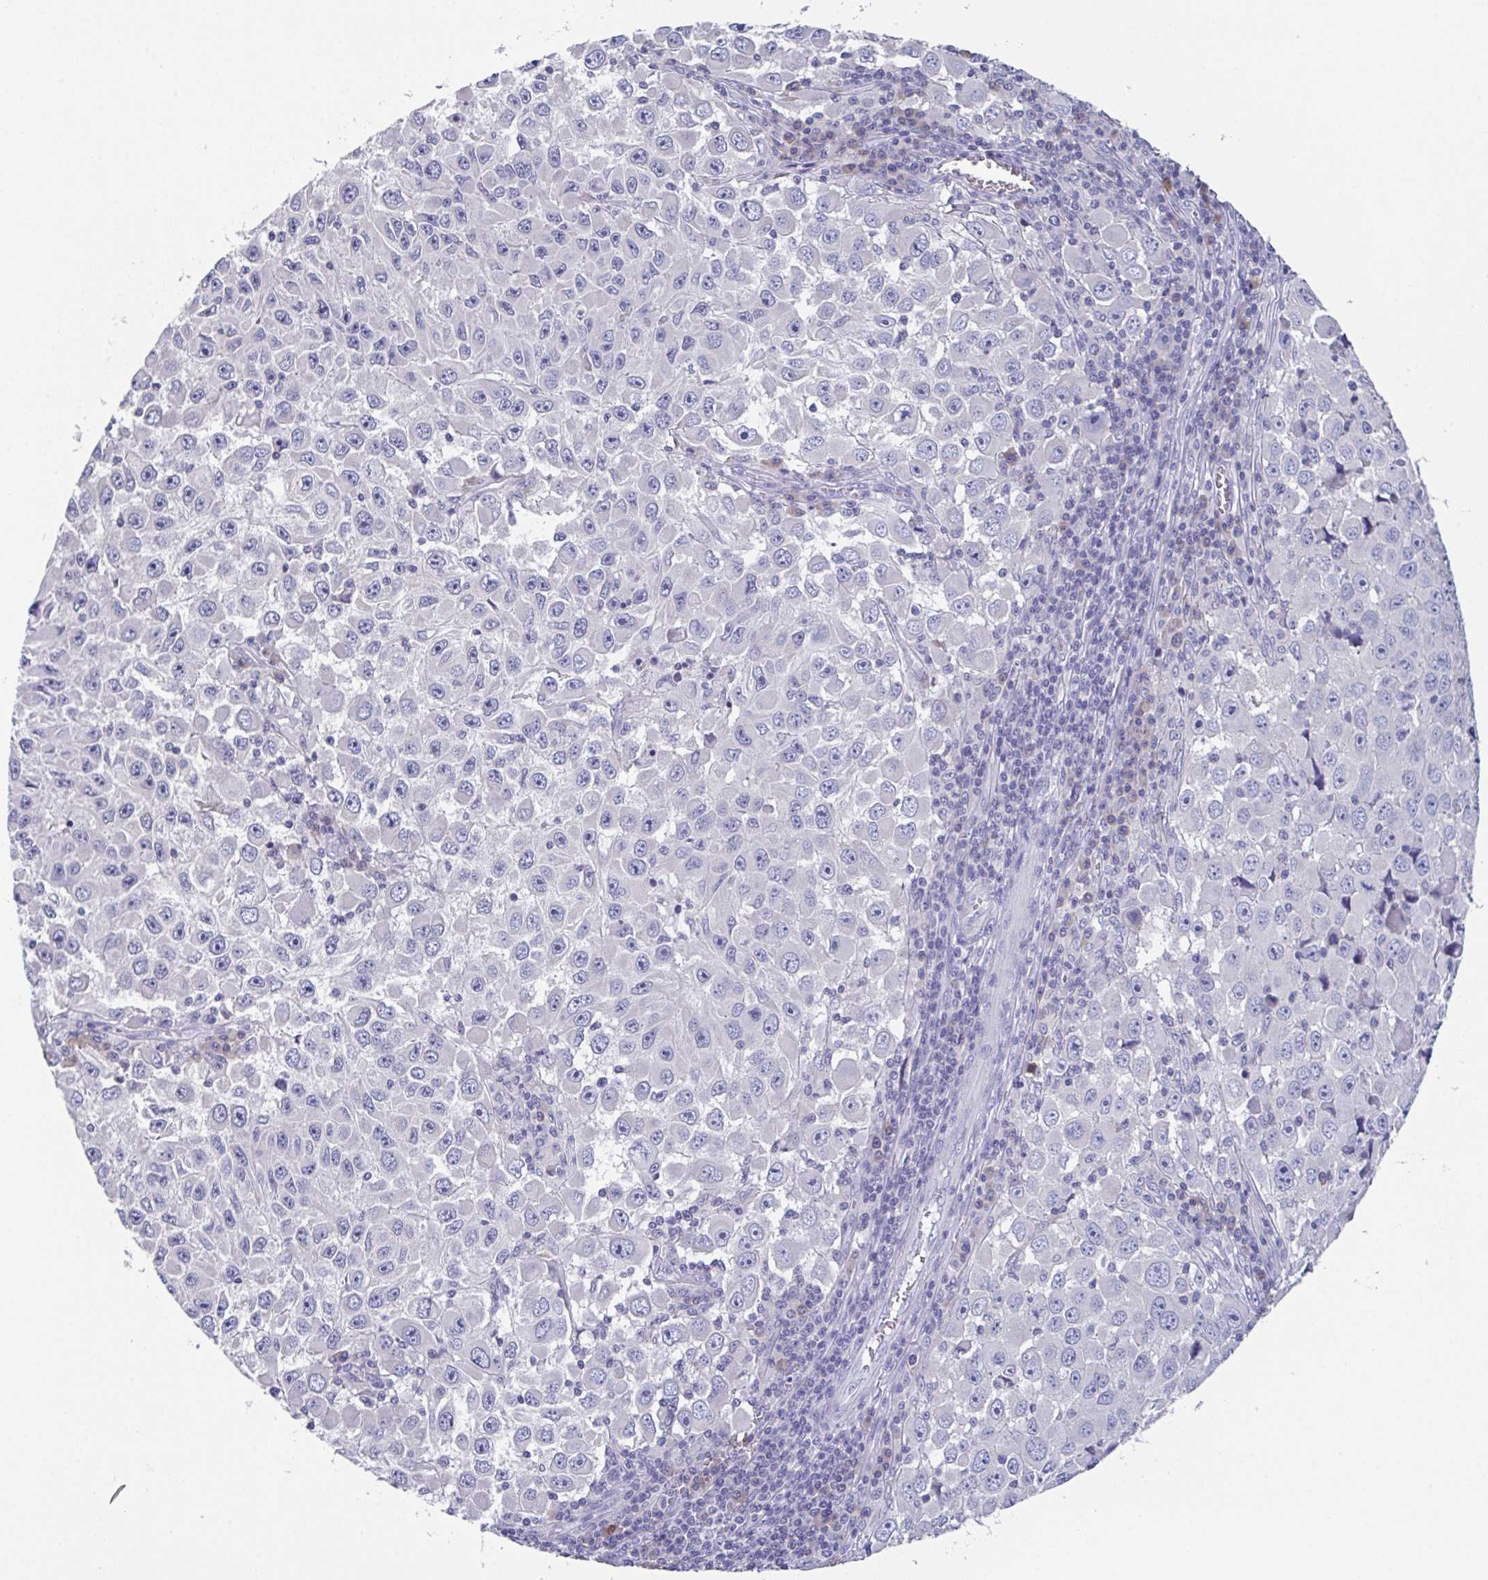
{"staining": {"intensity": "negative", "quantity": "none", "location": "none"}, "tissue": "melanoma", "cell_type": "Tumor cells", "image_type": "cancer", "snomed": [{"axis": "morphology", "description": "Malignant melanoma, Metastatic site"}, {"axis": "topography", "description": "Lymph node"}], "caption": "The micrograph demonstrates no significant expression in tumor cells of melanoma.", "gene": "LRRC58", "patient": {"sex": "female", "age": 67}}